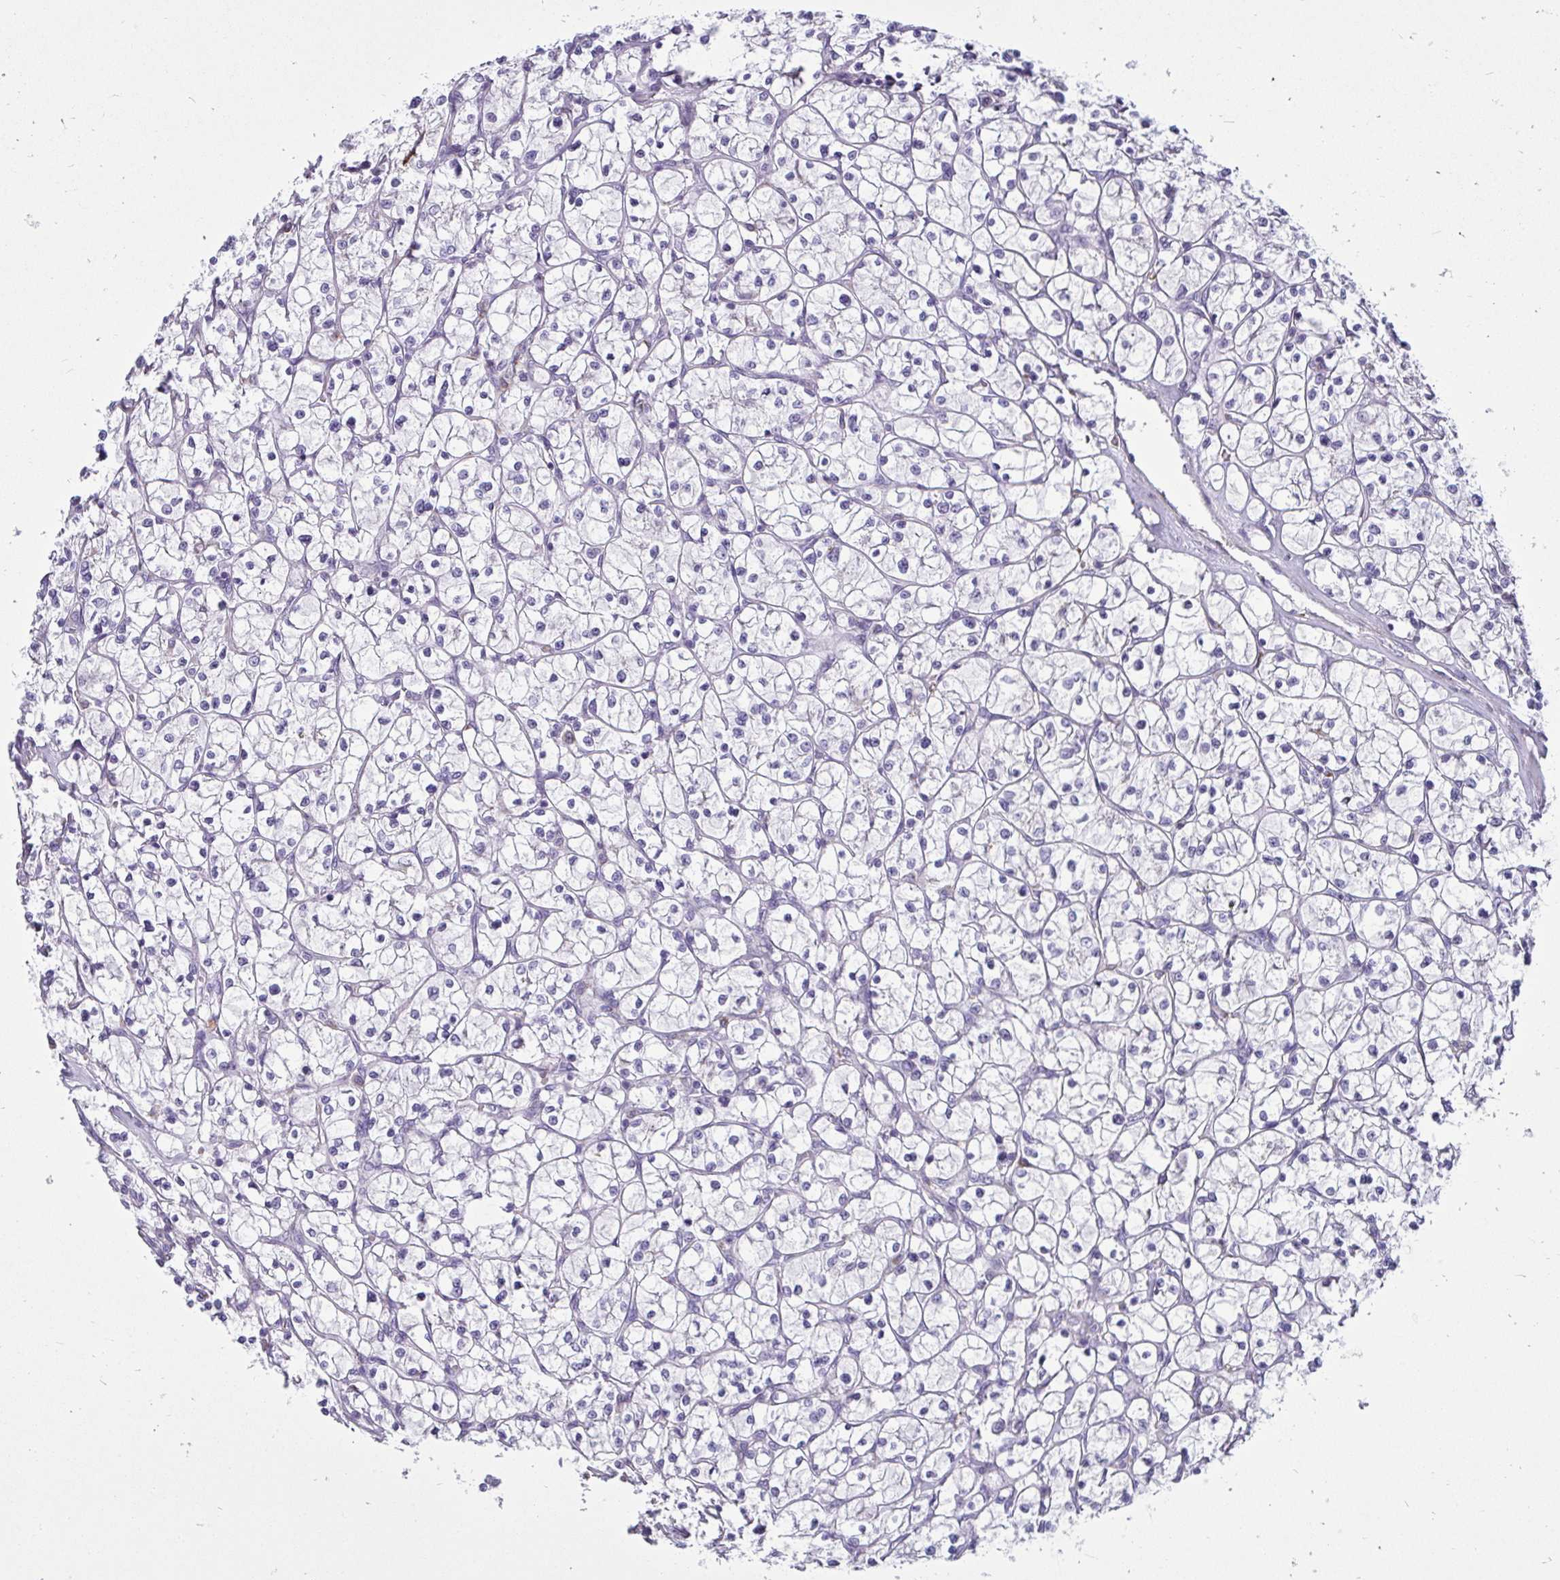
{"staining": {"intensity": "negative", "quantity": "none", "location": "none"}, "tissue": "renal cancer", "cell_type": "Tumor cells", "image_type": "cancer", "snomed": [{"axis": "morphology", "description": "Adenocarcinoma, NOS"}, {"axis": "topography", "description": "Kidney"}], "caption": "A high-resolution histopathology image shows immunohistochemistry (IHC) staining of renal adenocarcinoma, which demonstrates no significant expression in tumor cells.", "gene": "CTSZ", "patient": {"sex": "female", "age": 64}}